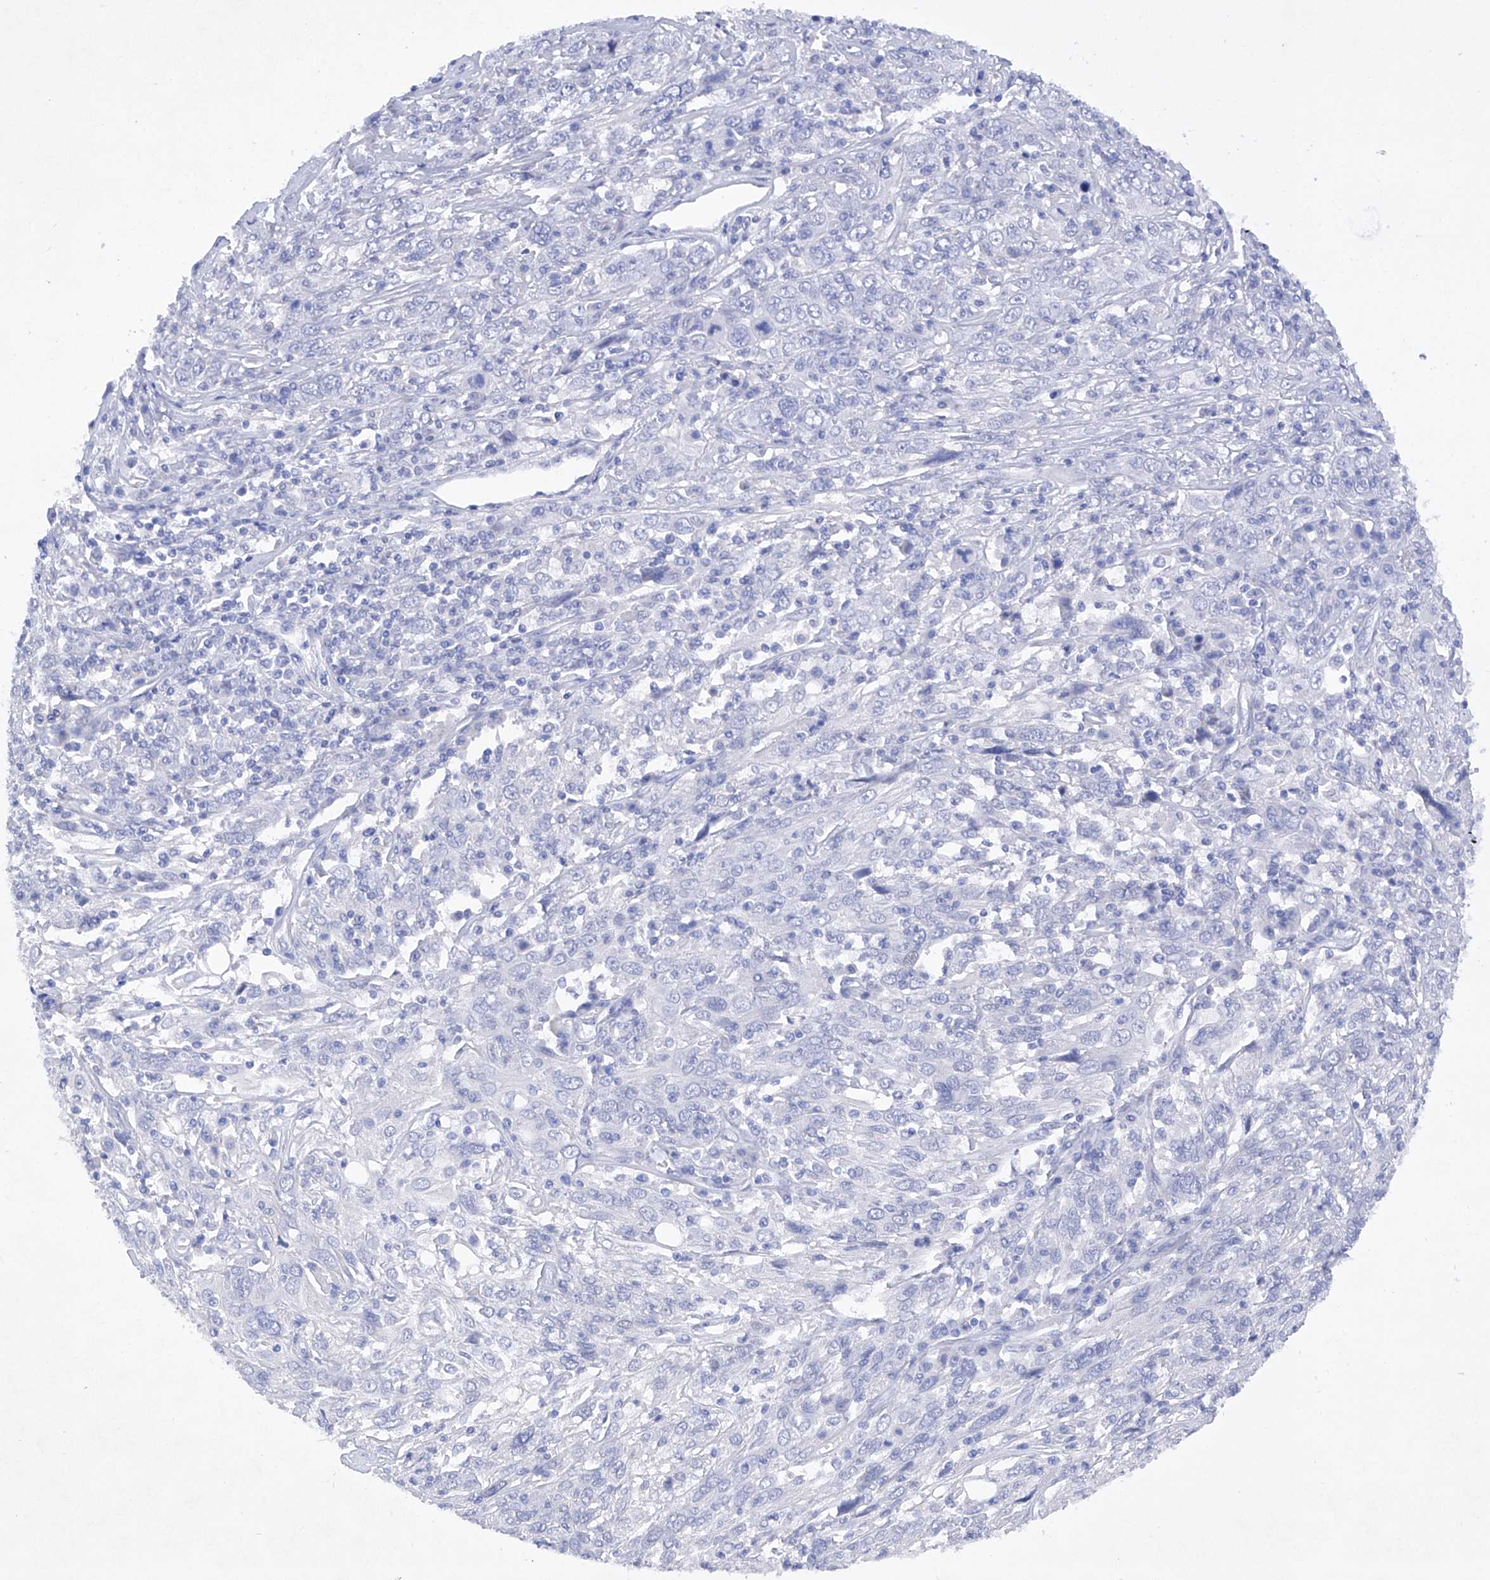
{"staining": {"intensity": "negative", "quantity": "none", "location": "none"}, "tissue": "cervical cancer", "cell_type": "Tumor cells", "image_type": "cancer", "snomed": [{"axis": "morphology", "description": "Squamous cell carcinoma, NOS"}, {"axis": "topography", "description": "Cervix"}], "caption": "Immunohistochemistry of human cervical squamous cell carcinoma exhibits no expression in tumor cells. The staining was performed using DAB to visualize the protein expression in brown, while the nuclei were stained in blue with hematoxylin (Magnification: 20x).", "gene": "BARX2", "patient": {"sex": "female", "age": 46}}